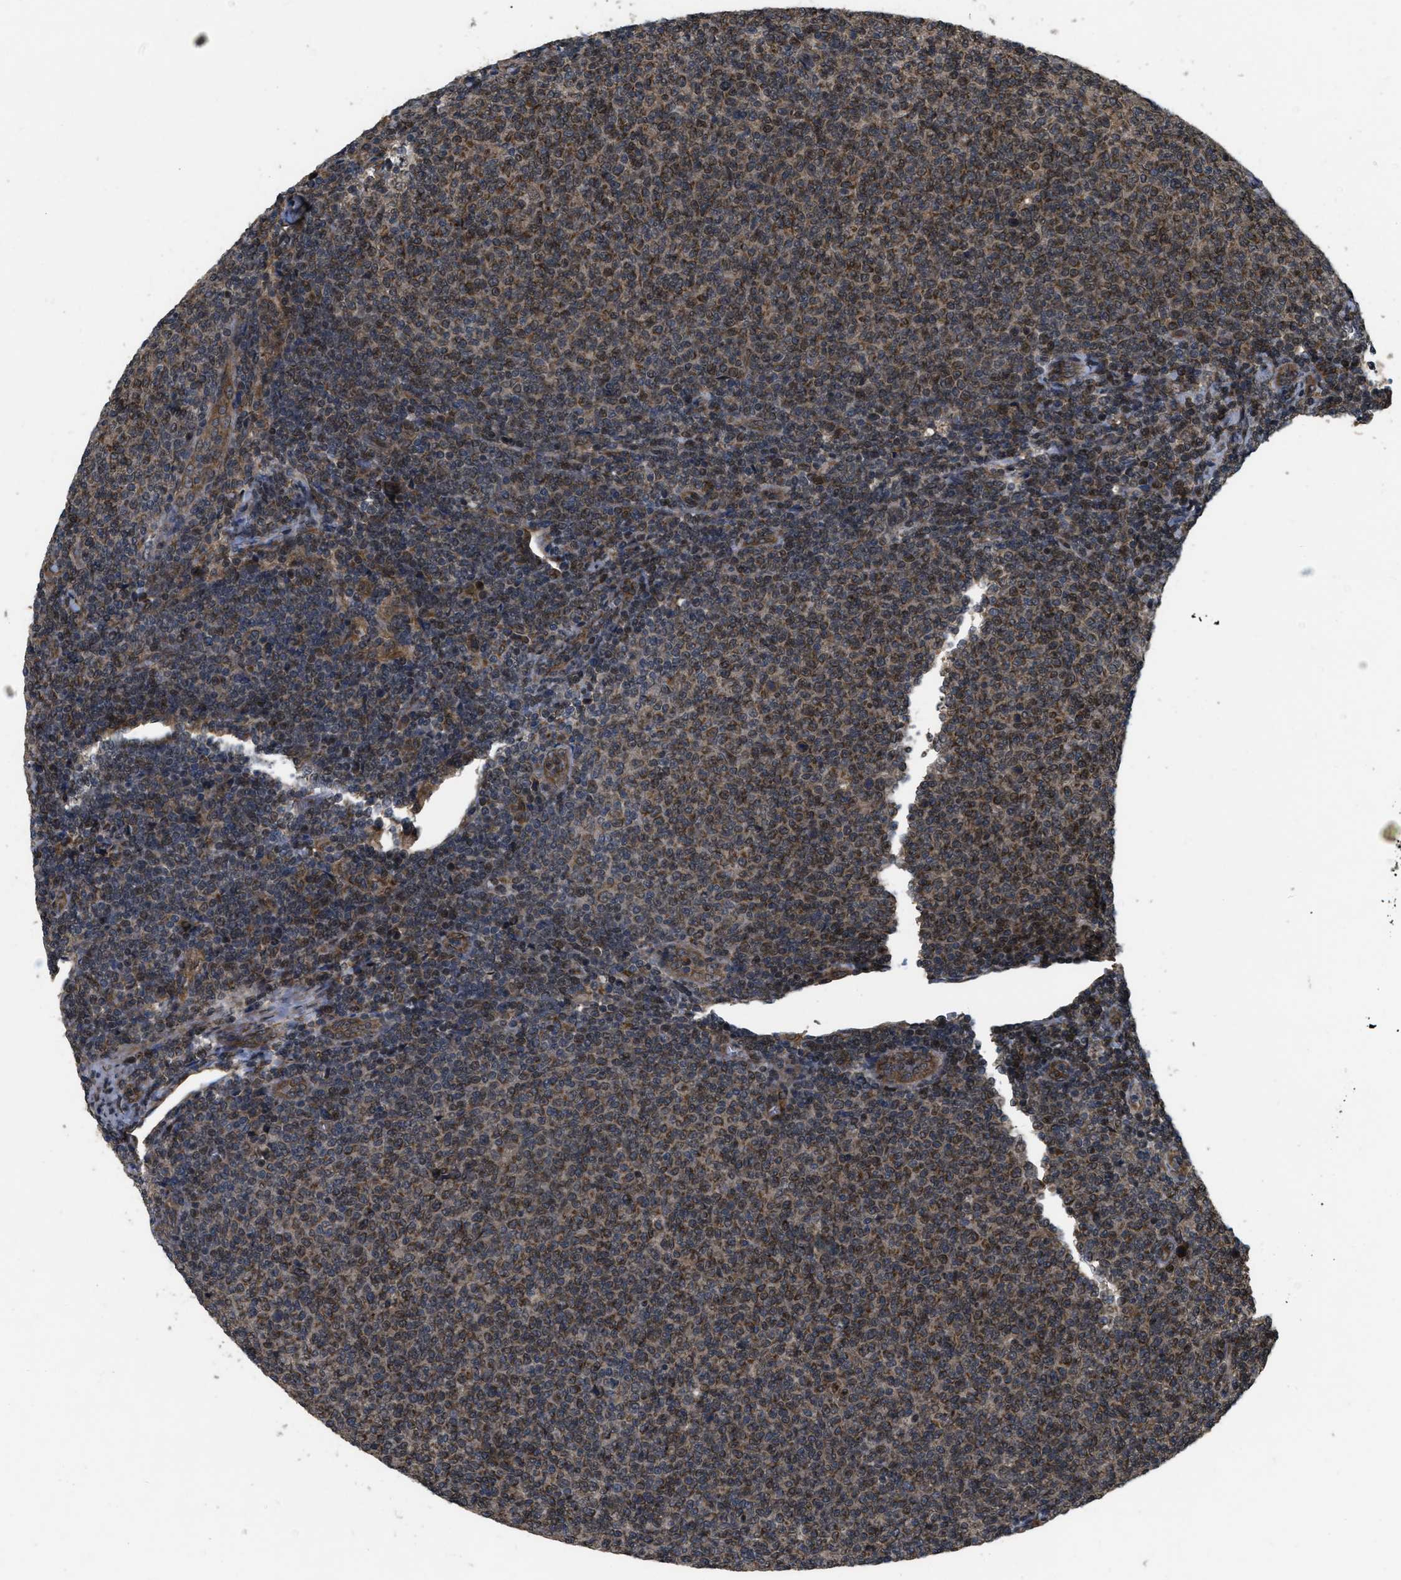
{"staining": {"intensity": "moderate", "quantity": "25%-75%", "location": "cytoplasmic/membranous,nuclear"}, "tissue": "lymphoma", "cell_type": "Tumor cells", "image_type": "cancer", "snomed": [{"axis": "morphology", "description": "Malignant lymphoma, non-Hodgkin's type, Low grade"}, {"axis": "topography", "description": "Lymph node"}], "caption": "A photomicrograph of human lymphoma stained for a protein reveals moderate cytoplasmic/membranous and nuclear brown staining in tumor cells. (DAB (3,3'-diaminobenzidine) = brown stain, brightfield microscopy at high magnification).", "gene": "SPTLC1", "patient": {"sex": "male", "age": 66}}